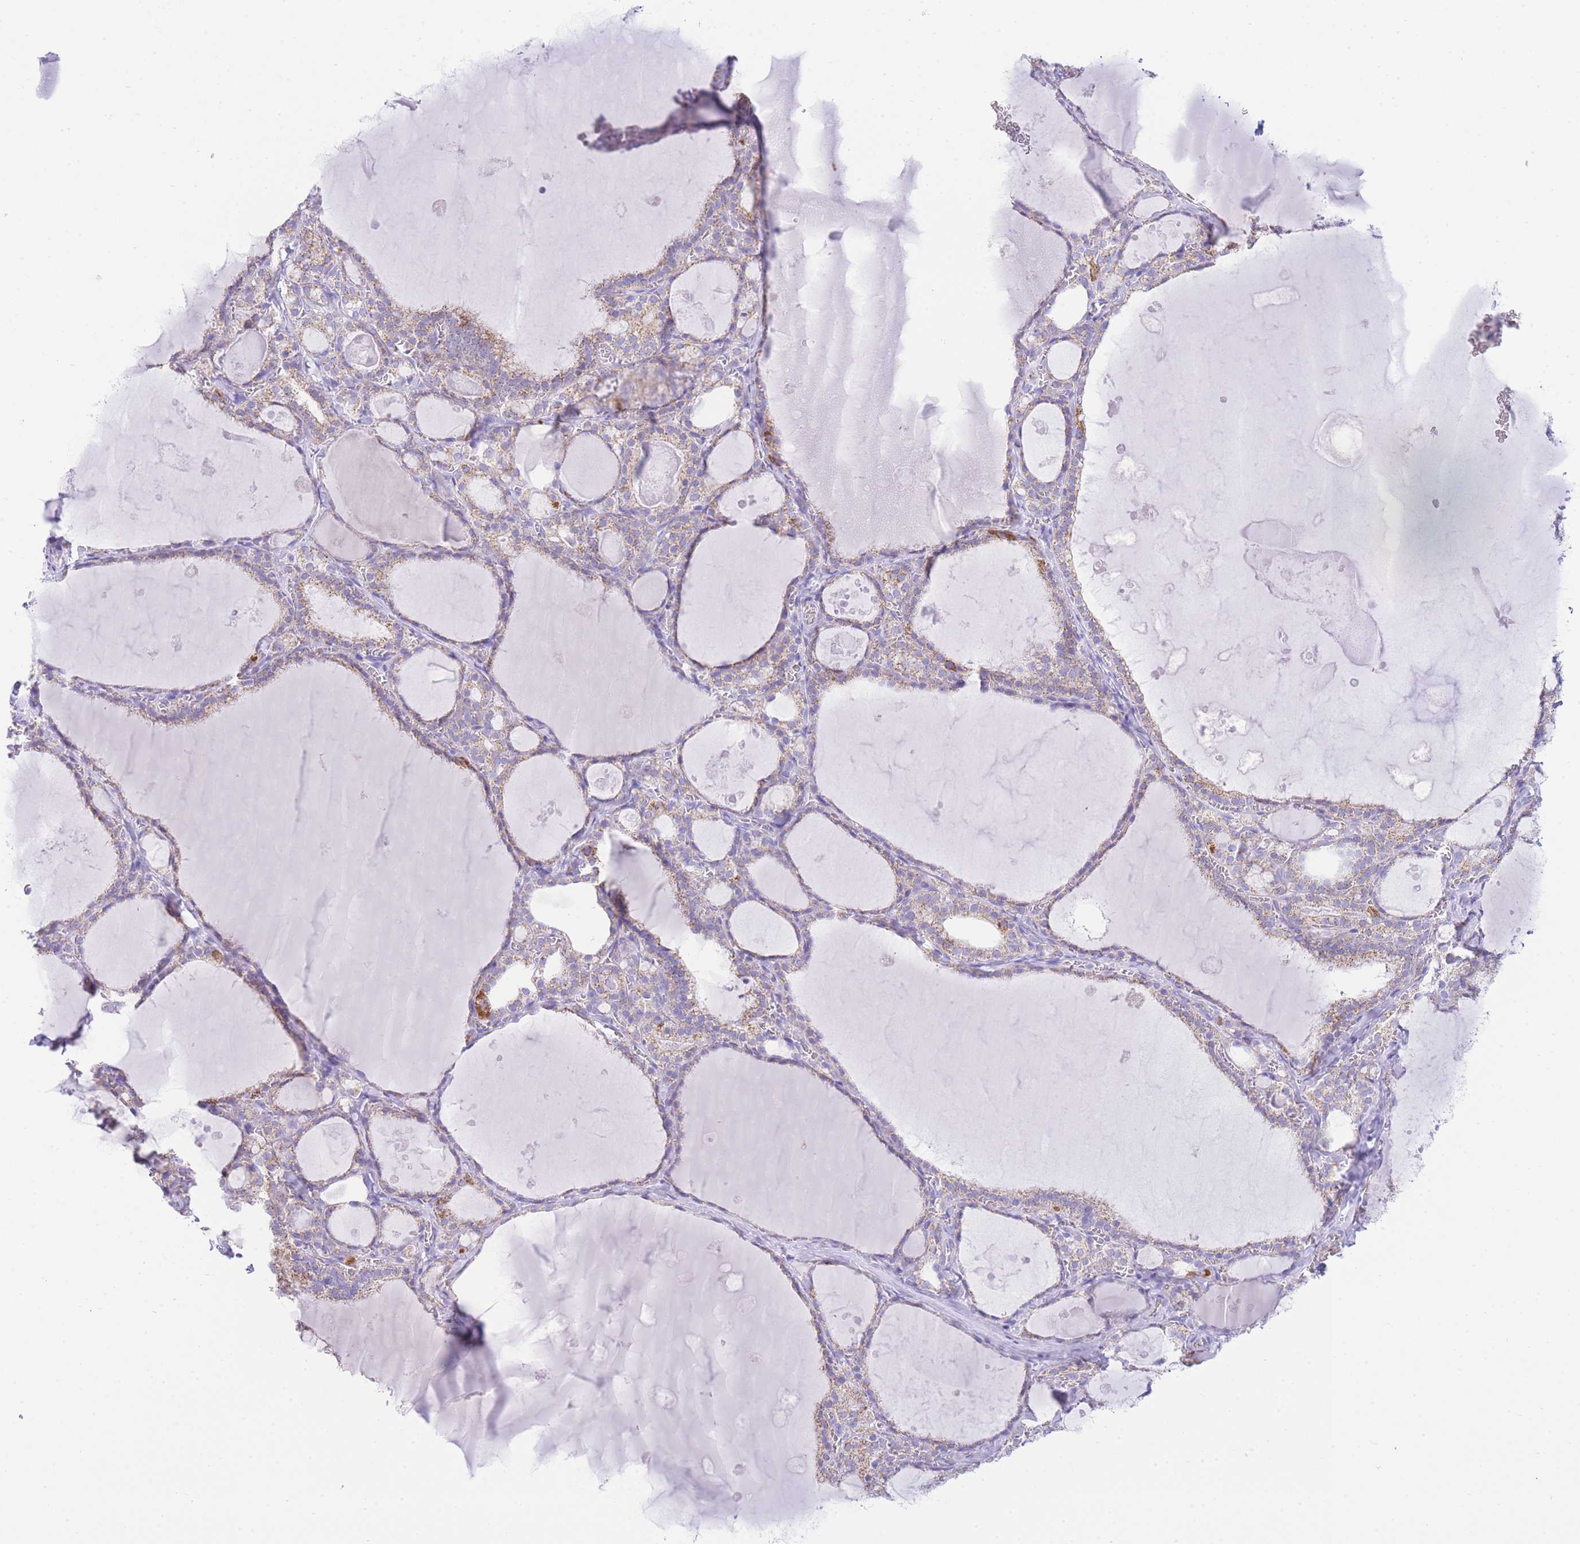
{"staining": {"intensity": "moderate", "quantity": "25%-75%", "location": "cytoplasmic/membranous"}, "tissue": "thyroid gland", "cell_type": "Glandular cells", "image_type": "normal", "snomed": [{"axis": "morphology", "description": "Normal tissue, NOS"}, {"axis": "topography", "description": "Thyroid gland"}], "caption": "Brown immunohistochemical staining in benign thyroid gland demonstrates moderate cytoplasmic/membranous positivity in approximately 25%-75% of glandular cells.", "gene": "ACSM4", "patient": {"sex": "male", "age": 56}}